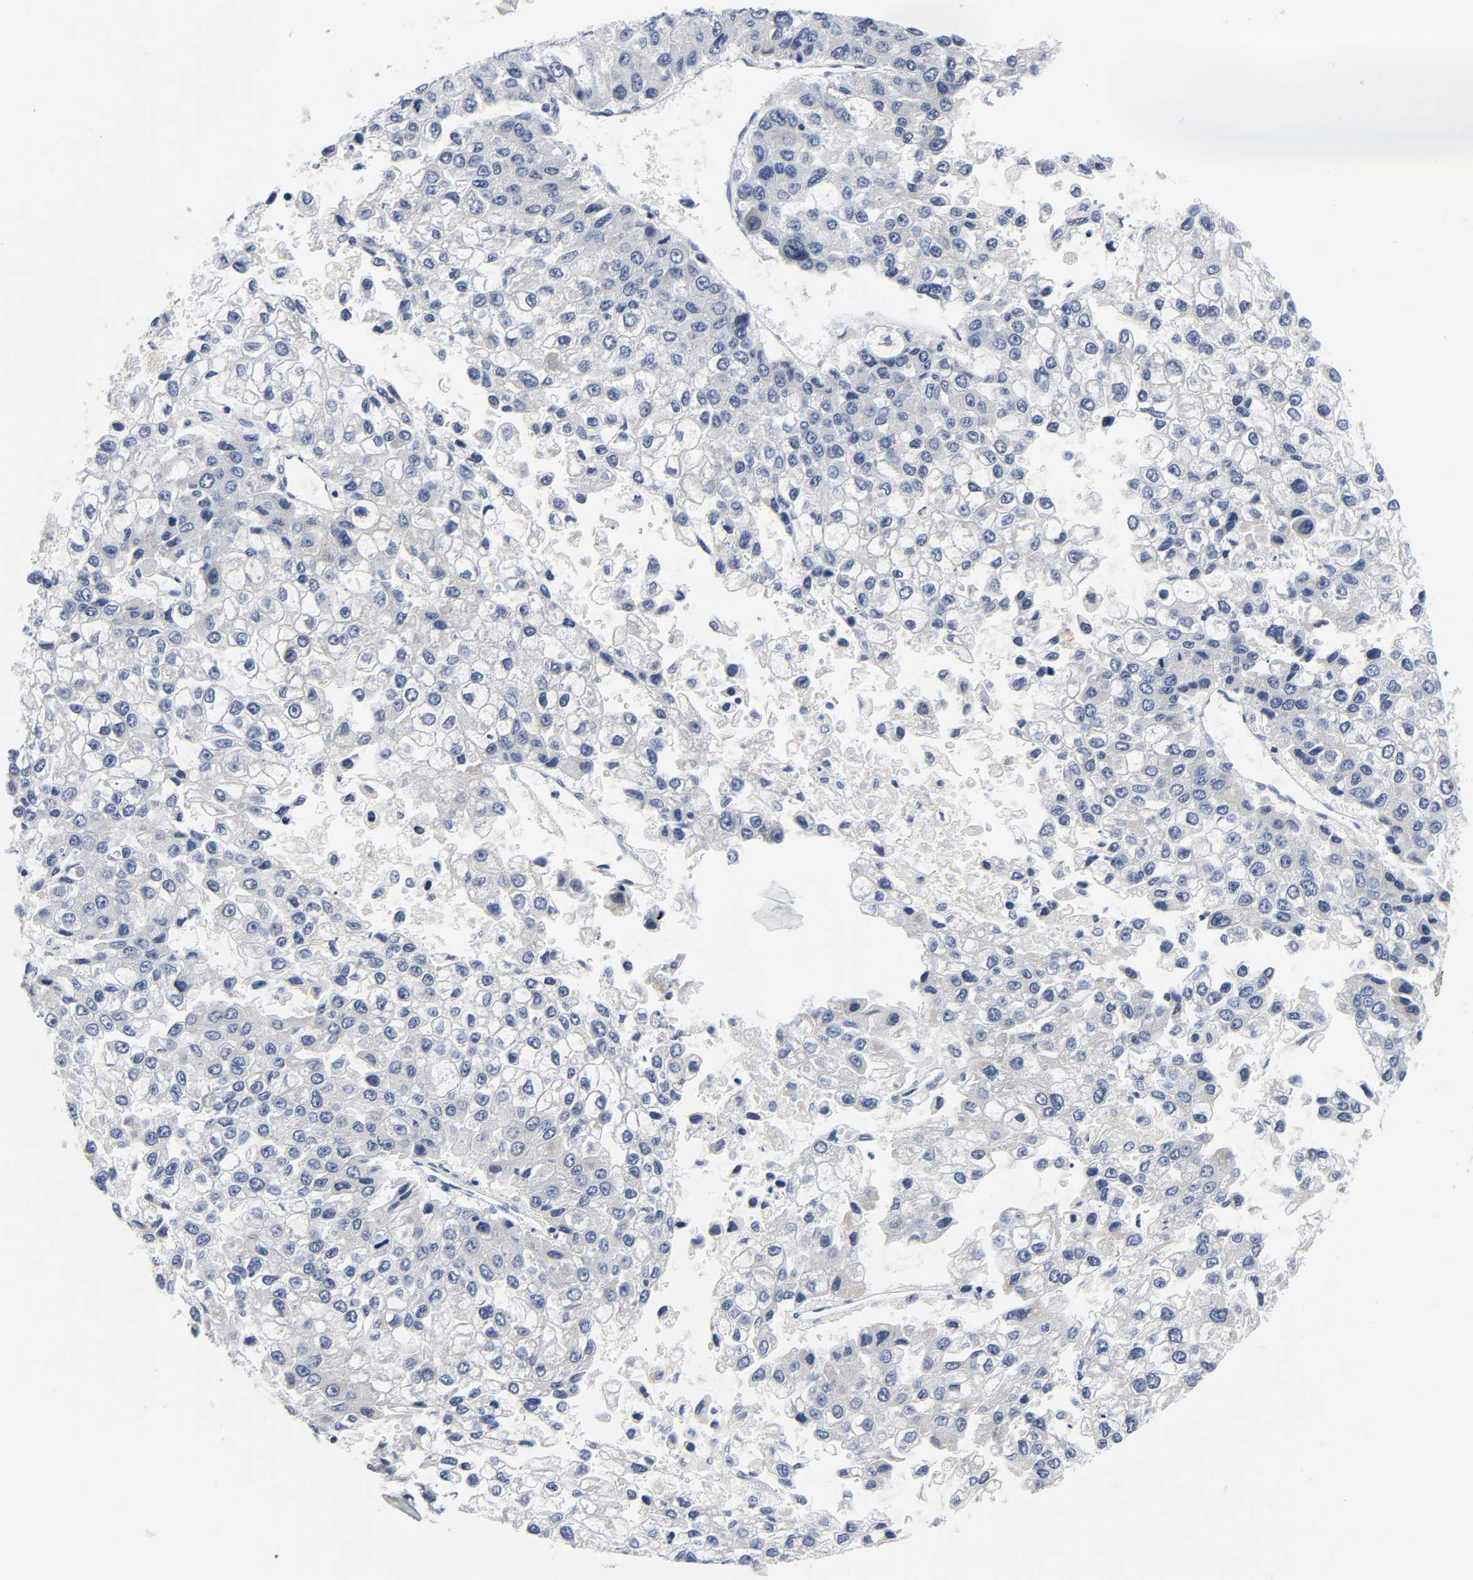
{"staining": {"intensity": "negative", "quantity": "none", "location": "none"}, "tissue": "liver cancer", "cell_type": "Tumor cells", "image_type": "cancer", "snomed": [{"axis": "morphology", "description": "Carcinoma, Hepatocellular, NOS"}, {"axis": "topography", "description": "Liver"}], "caption": "This histopathology image is of hepatocellular carcinoma (liver) stained with immunohistochemistry to label a protein in brown with the nuclei are counter-stained blue. There is no staining in tumor cells.", "gene": "WEE1", "patient": {"sex": "female", "age": 66}}